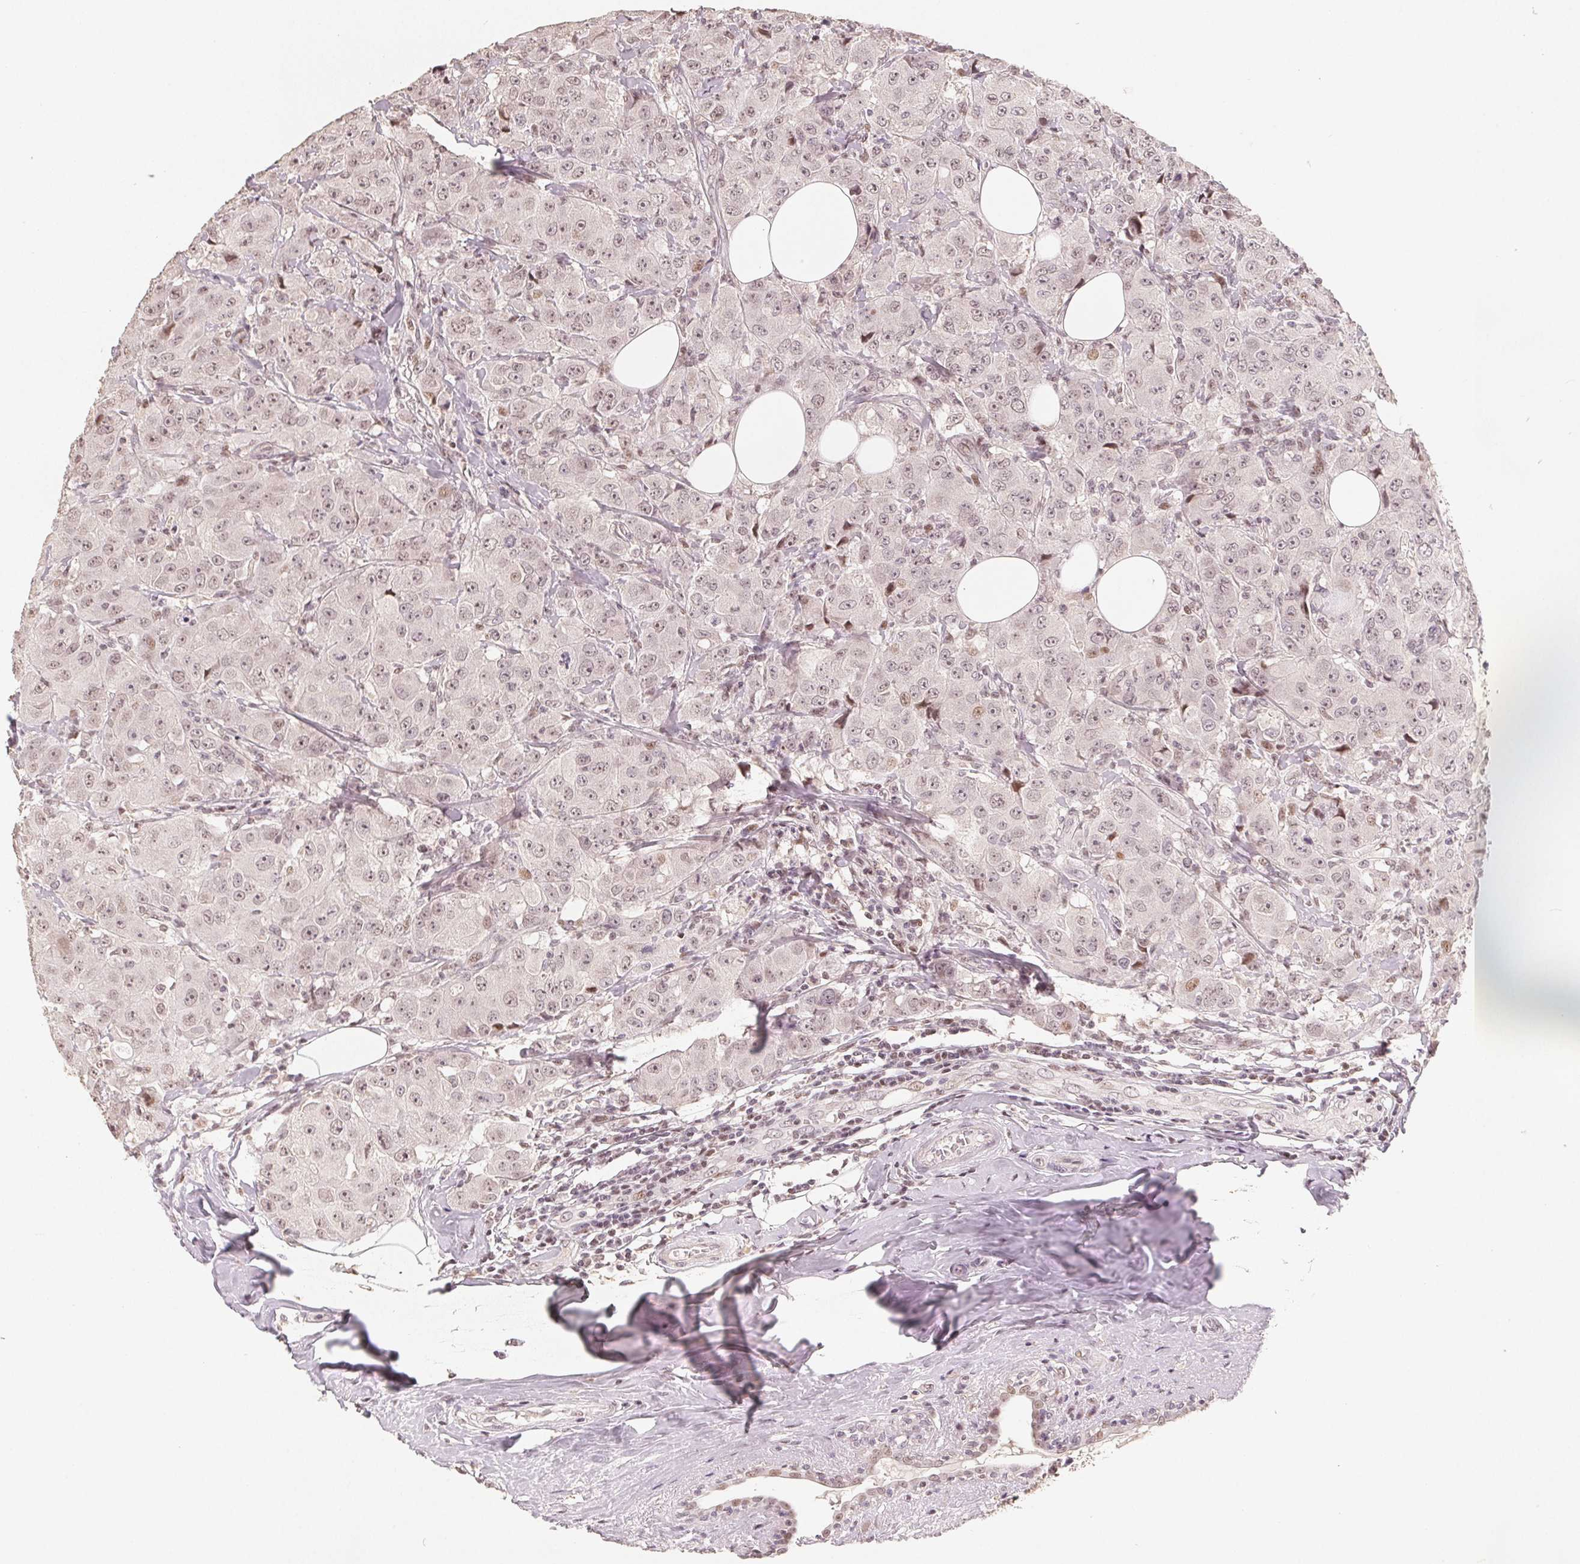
{"staining": {"intensity": "weak", "quantity": "<25%", "location": "nuclear"}, "tissue": "breast cancer", "cell_type": "Tumor cells", "image_type": "cancer", "snomed": [{"axis": "morphology", "description": "Normal tissue, NOS"}, {"axis": "morphology", "description": "Duct carcinoma"}, {"axis": "topography", "description": "Breast"}], "caption": "Immunohistochemical staining of human intraductal carcinoma (breast) displays no significant positivity in tumor cells.", "gene": "CCDC138", "patient": {"sex": "female", "age": 43}}